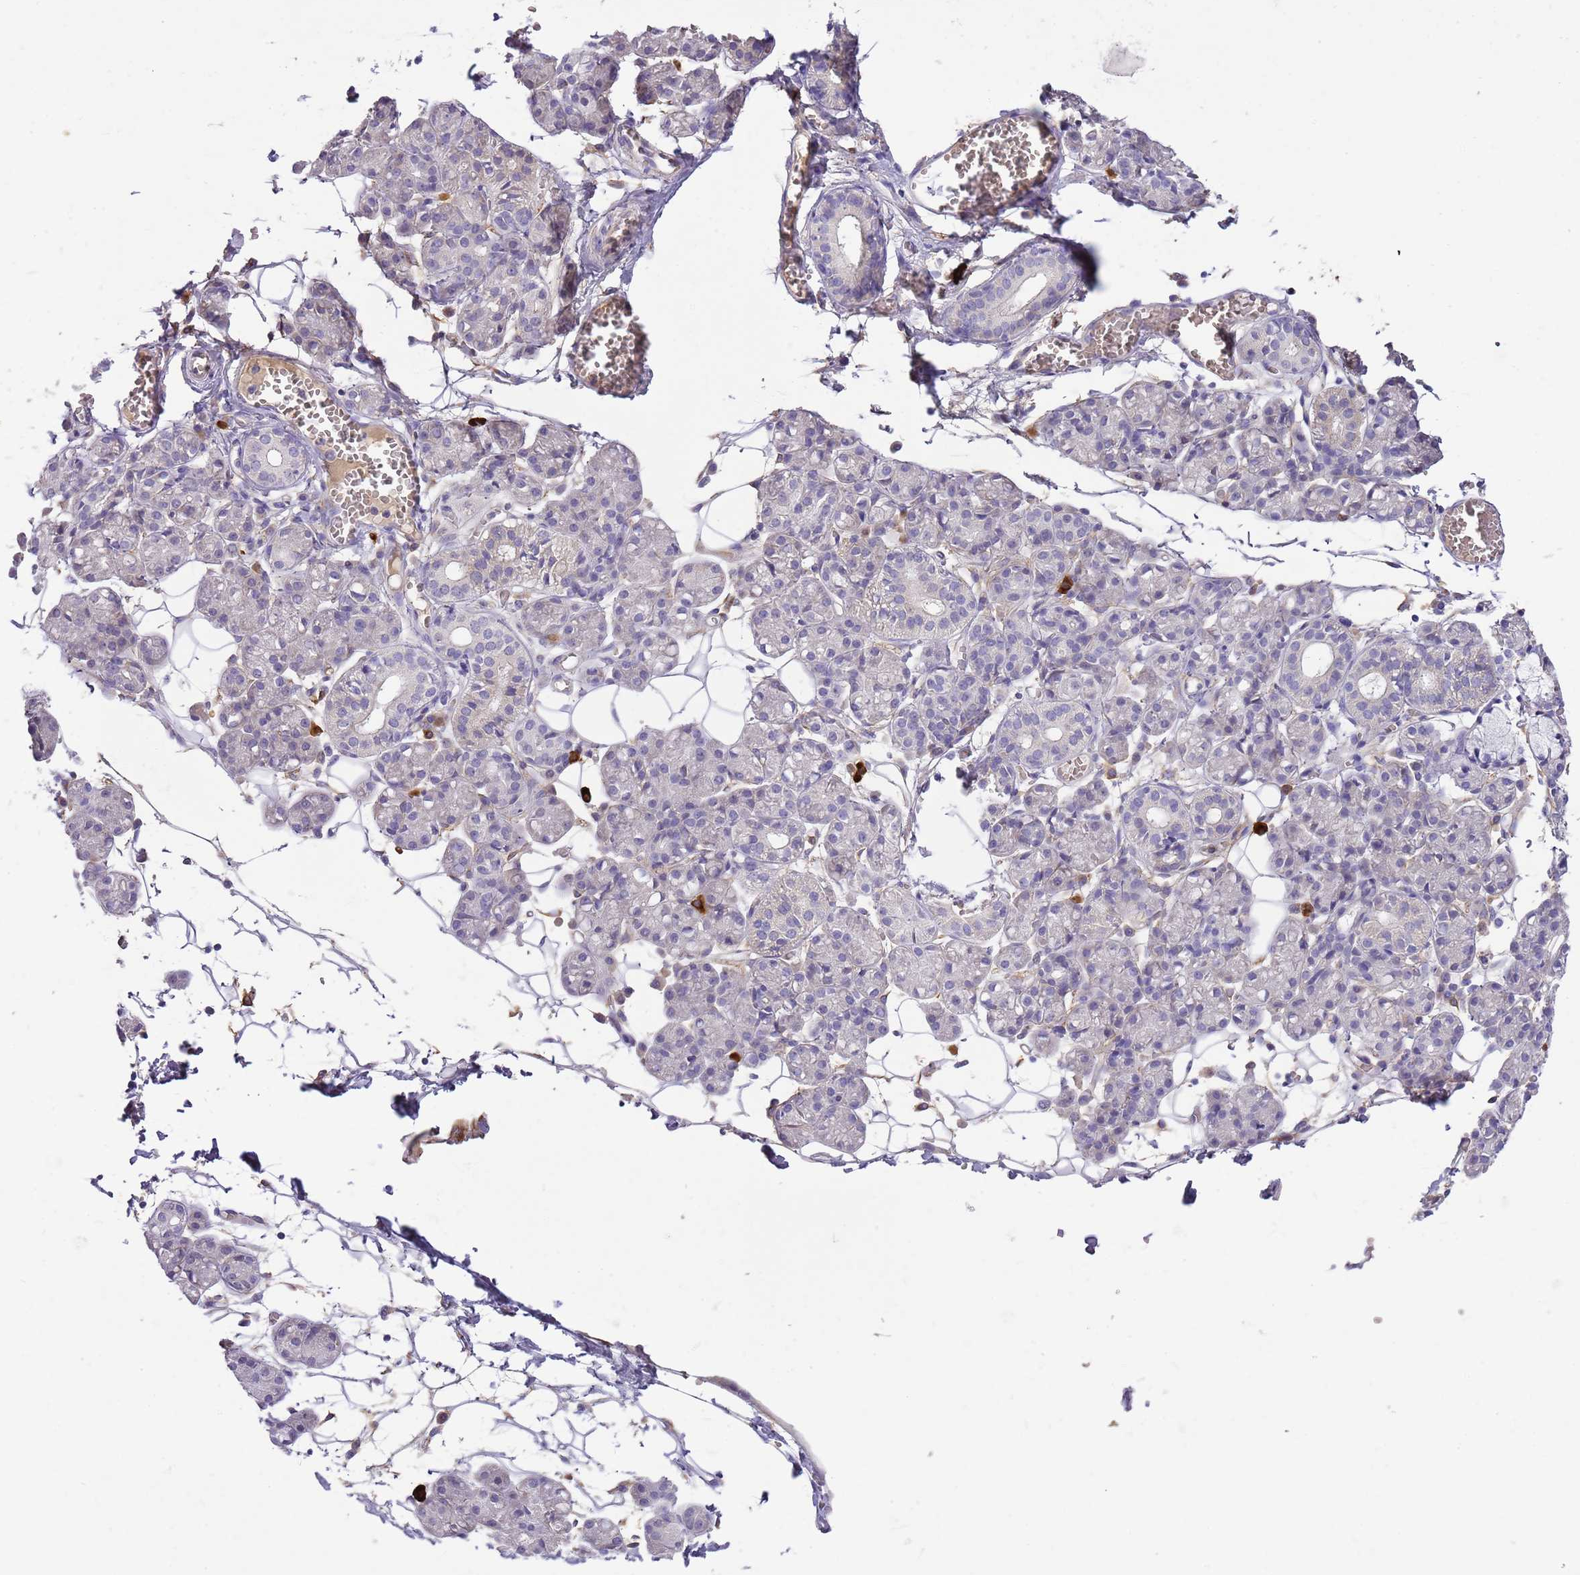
{"staining": {"intensity": "negative", "quantity": "none", "location": "none"}, "tissue": "salivary gland", "cell_type": "Glandular cells", "image_type": "normal", "snomed": [{"axis": "morphology", "description": "Normal tissue, NOS"}, {"axis": "topography", "description": "Salivary gland"}], "caption": "DAB (3,3'-diaminobenzidine) immunohistochemical staining of benign human salivary gland exhibits no significant positivity in glandular cells. (Brightfield microscopy of DAB immunohistochemistry (IHC) at high magnification).", "gene": "RFK", "patient": {"sex": "male", "age": 63}}